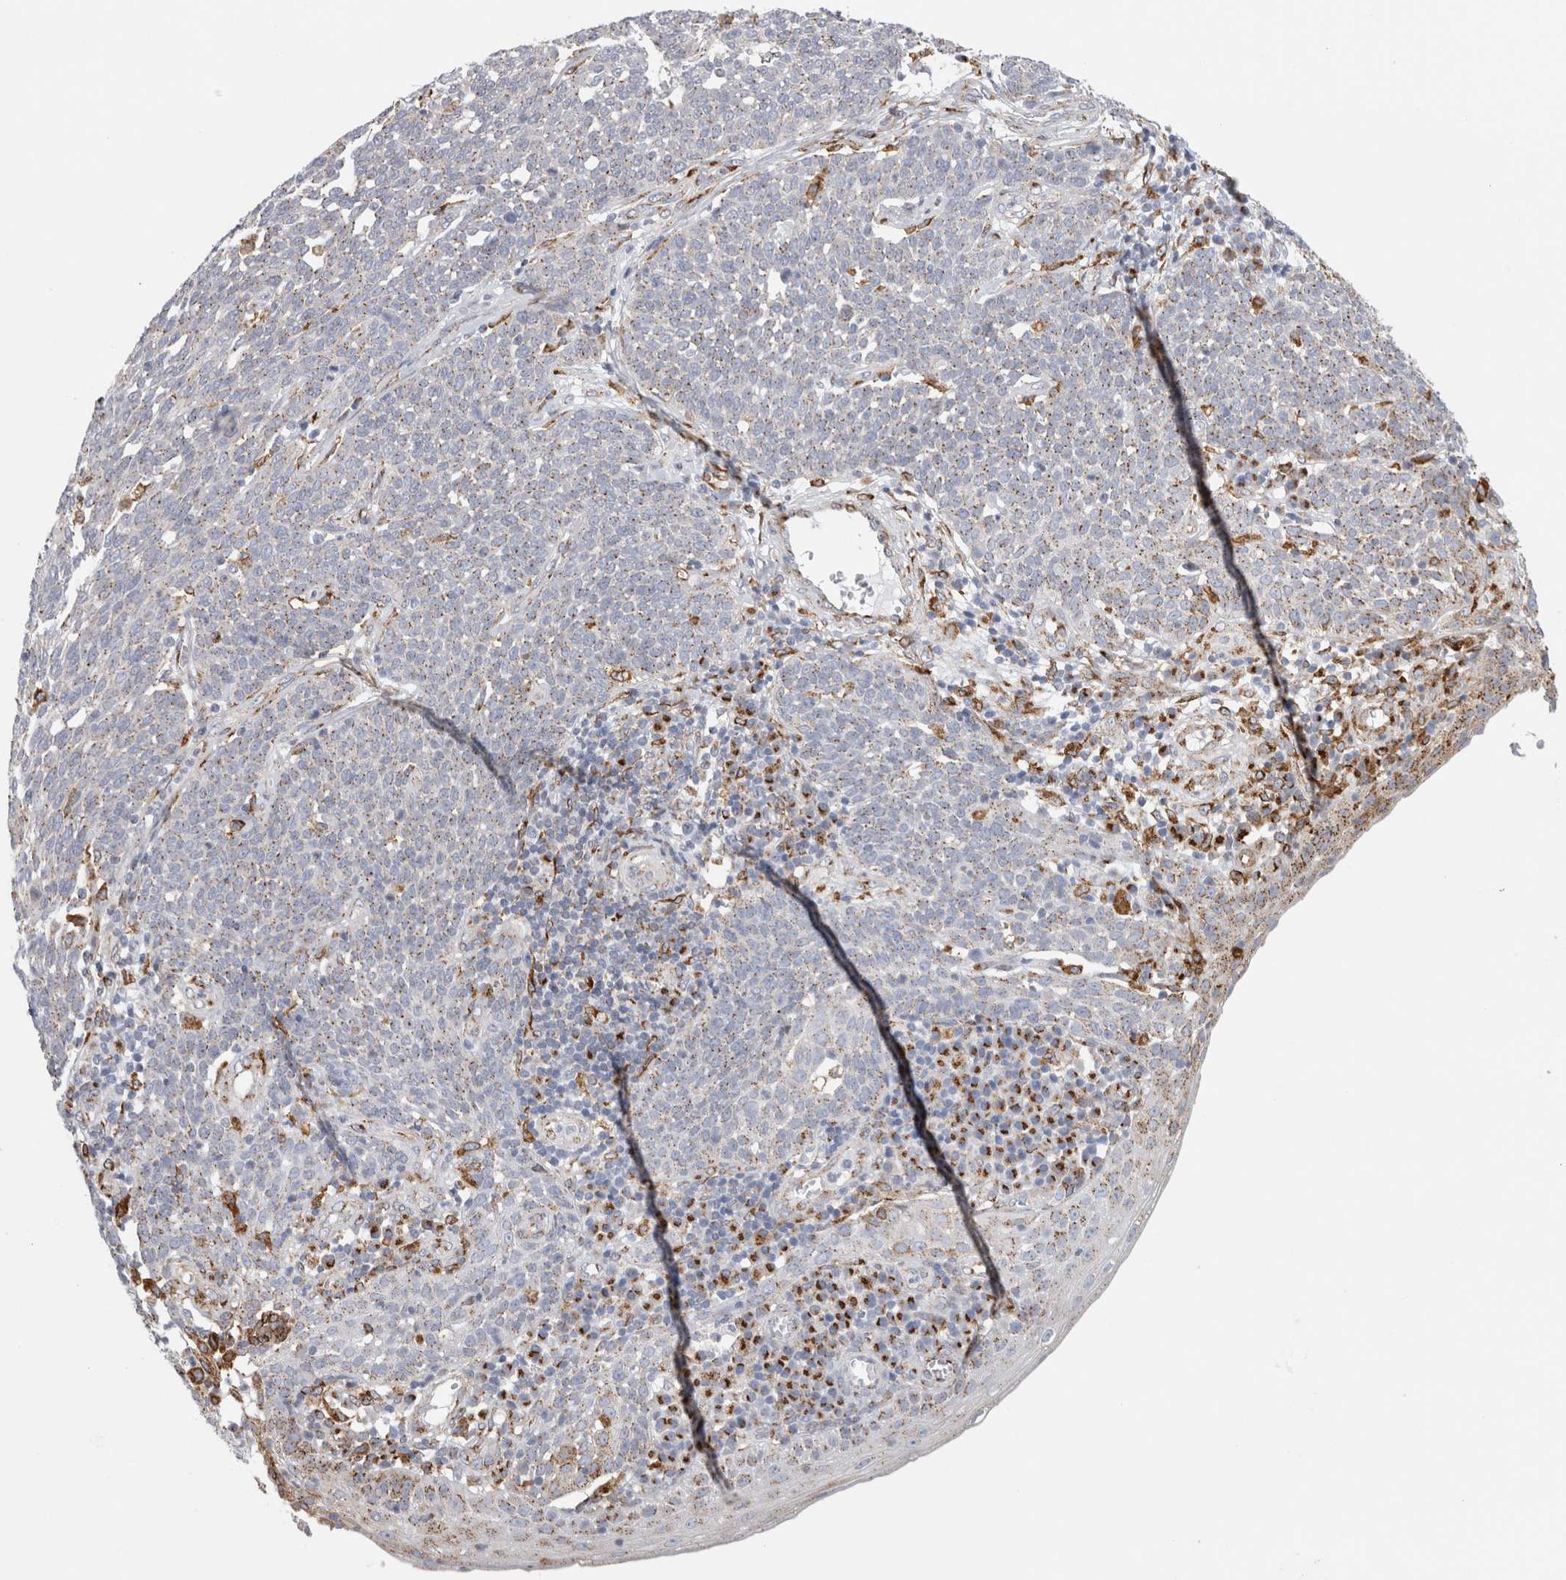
{"staining": {"intensity": "weak", "quantity": "25%-75%", "location": "cytoplasmic/membranous"}, "tissue": "cervical cancer", "cell_type": "Tumor cells", "image_type": "cancer", "snomed": [{"axis": "morphology", "description": "Squamous cell carcinoma, NOS"}, {"axis": "topography", "description": "Cervix"}], "caption": "This image demonstrates immunohistochemistry staining of cervical cancer, with low weak cytoplasmic/membranous staining in approximately 25%-75% of tumor cells.", "gene": "MCFD2", "patient": {"sex": "female", "age": 34}}